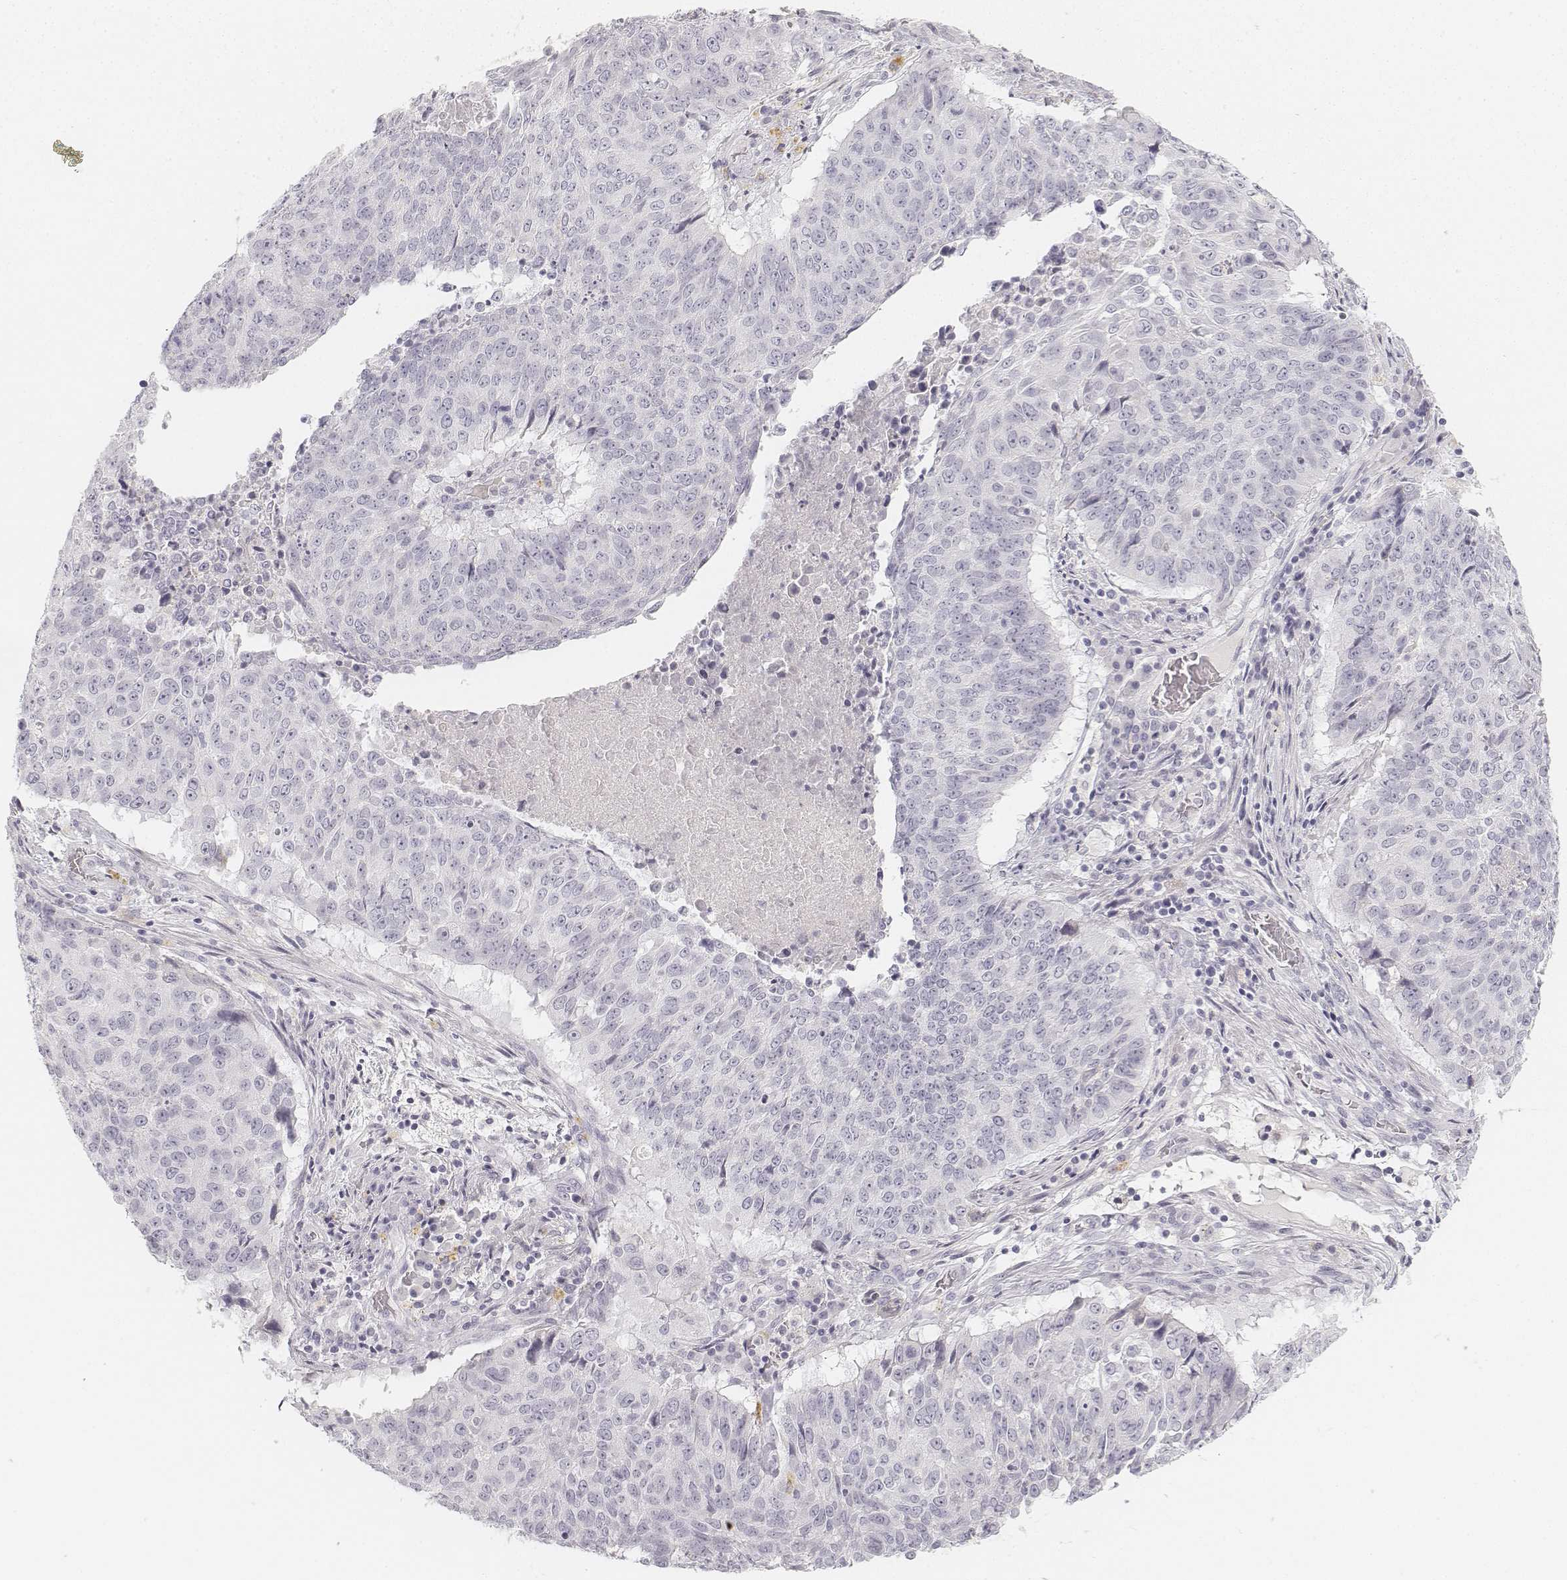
{"staining": {"intensity": "negative", "quantity": "none", "location": "none"}, "tissue": "lung cancer", "cell_type": "Tumor cells", "image_type": "cancer", "snomed": [{"axis": "morphology", "description": "Normal tissue, NOS"}, {"axis": "morphology", "description": "Squamous cell carcinoma, NOS"}, {"axis": "topography", "description": "Bronchus"}, {"axis": "topography", "description": "Lung"}], "caption": "A photomicrograph of human squamous cell carcinoma (lung) is negative for staining in tumor cells. Brightfield microscopy of immunohistochemistry stained with DAB (3,3'-diaminobenzidine) (brown) and hematoxylin (blue), captured at high magnification.", "gene": "DSG4", "patient": {"sex": "male", "age": 64}}